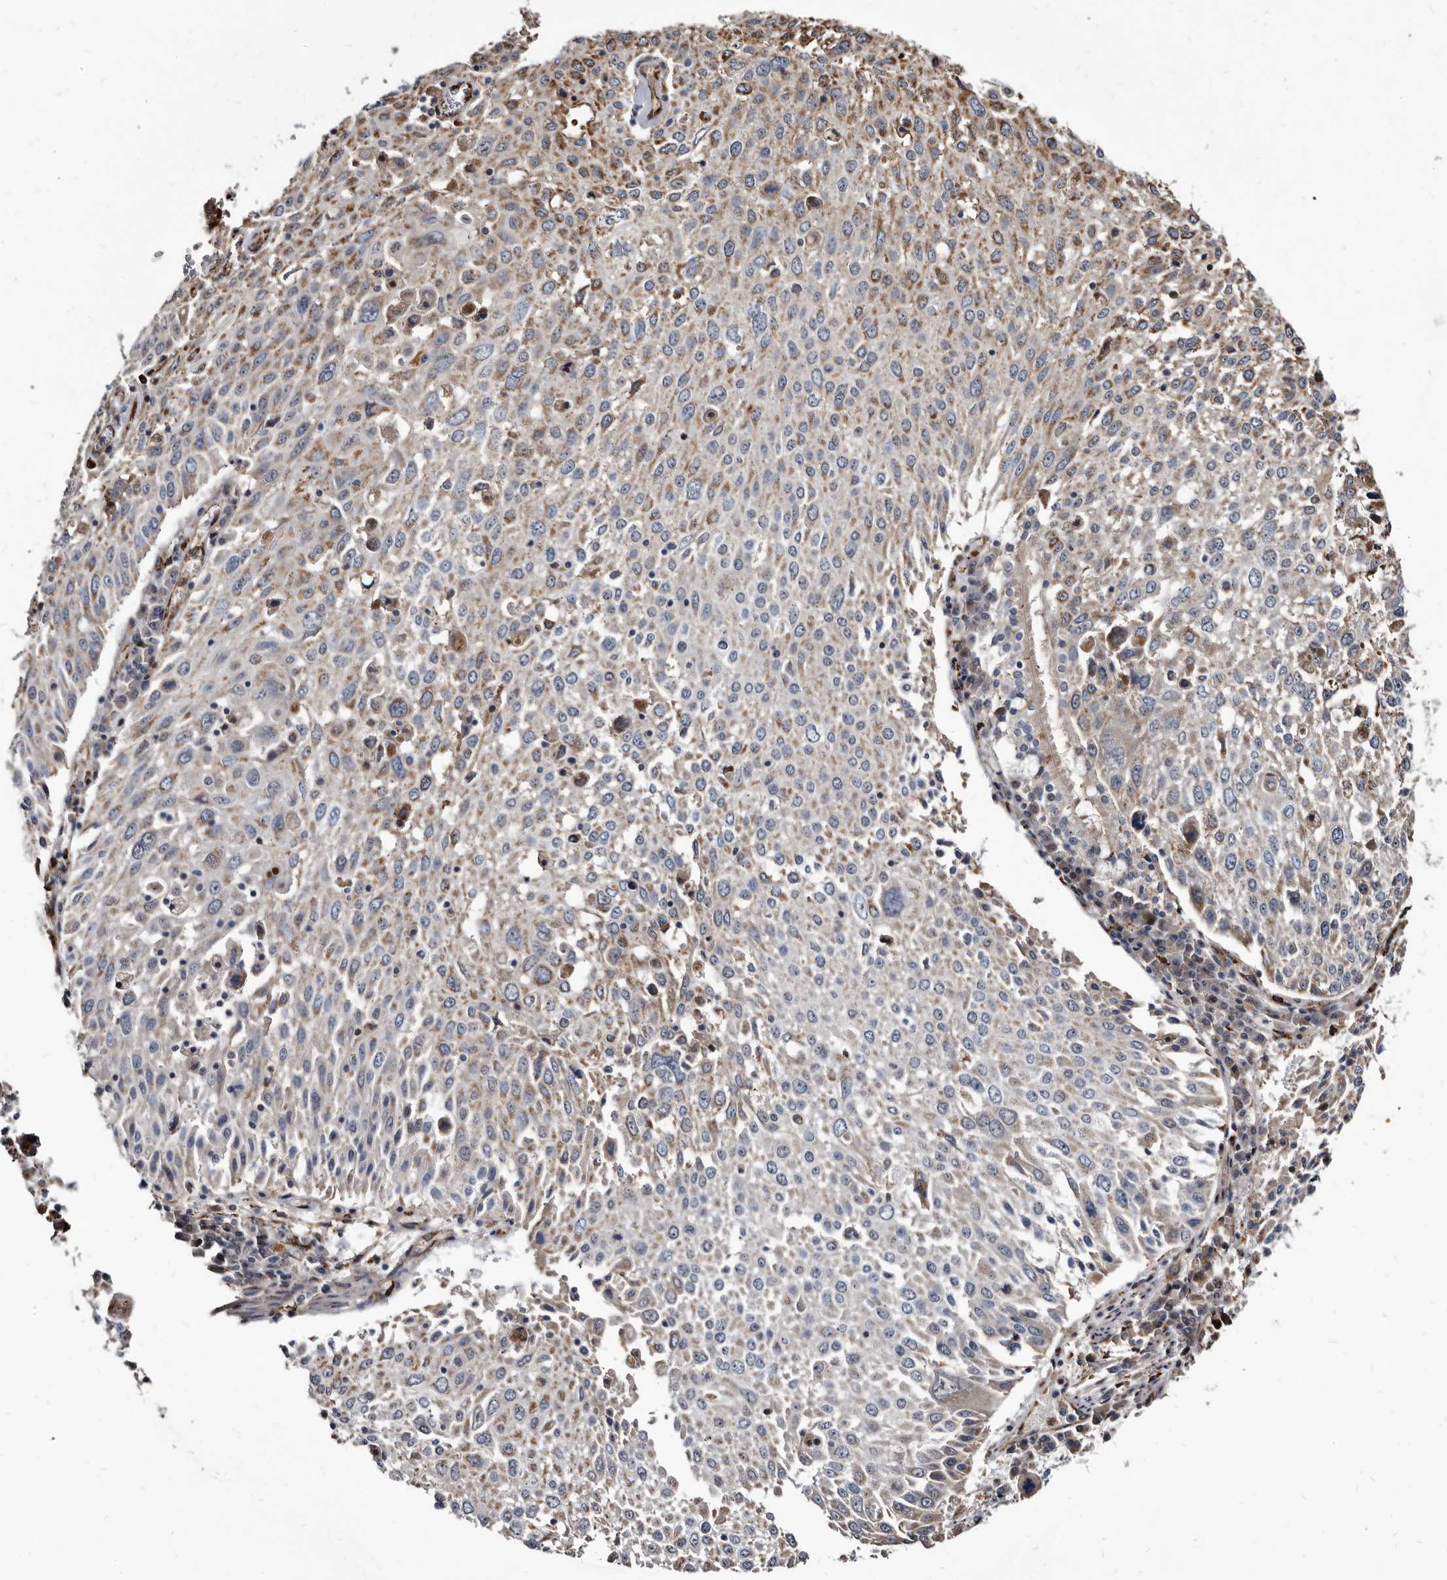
{"staining": {"intensity": "moderate", "quantity": "25%-75%", "location": "cytoplasmic/membranous"}, "tissue": "lung cancer", "cell_type": "Tumor cells", "image_type": "cancer", "snomed": [{"axis": "morphology", "description": "Squamous cell carcinoma, NOS"}, {"axis": "topography", "description": "Lung"}], "caption": "Protein expression analysis of human lung cancer (squamous cell carcinoma) reveals moderate cytoplasmic/membranous positivity in about 25%-75% of tumor cells.", "gene": "CTSA", "patient": {"sex": "male", "age": 65}}